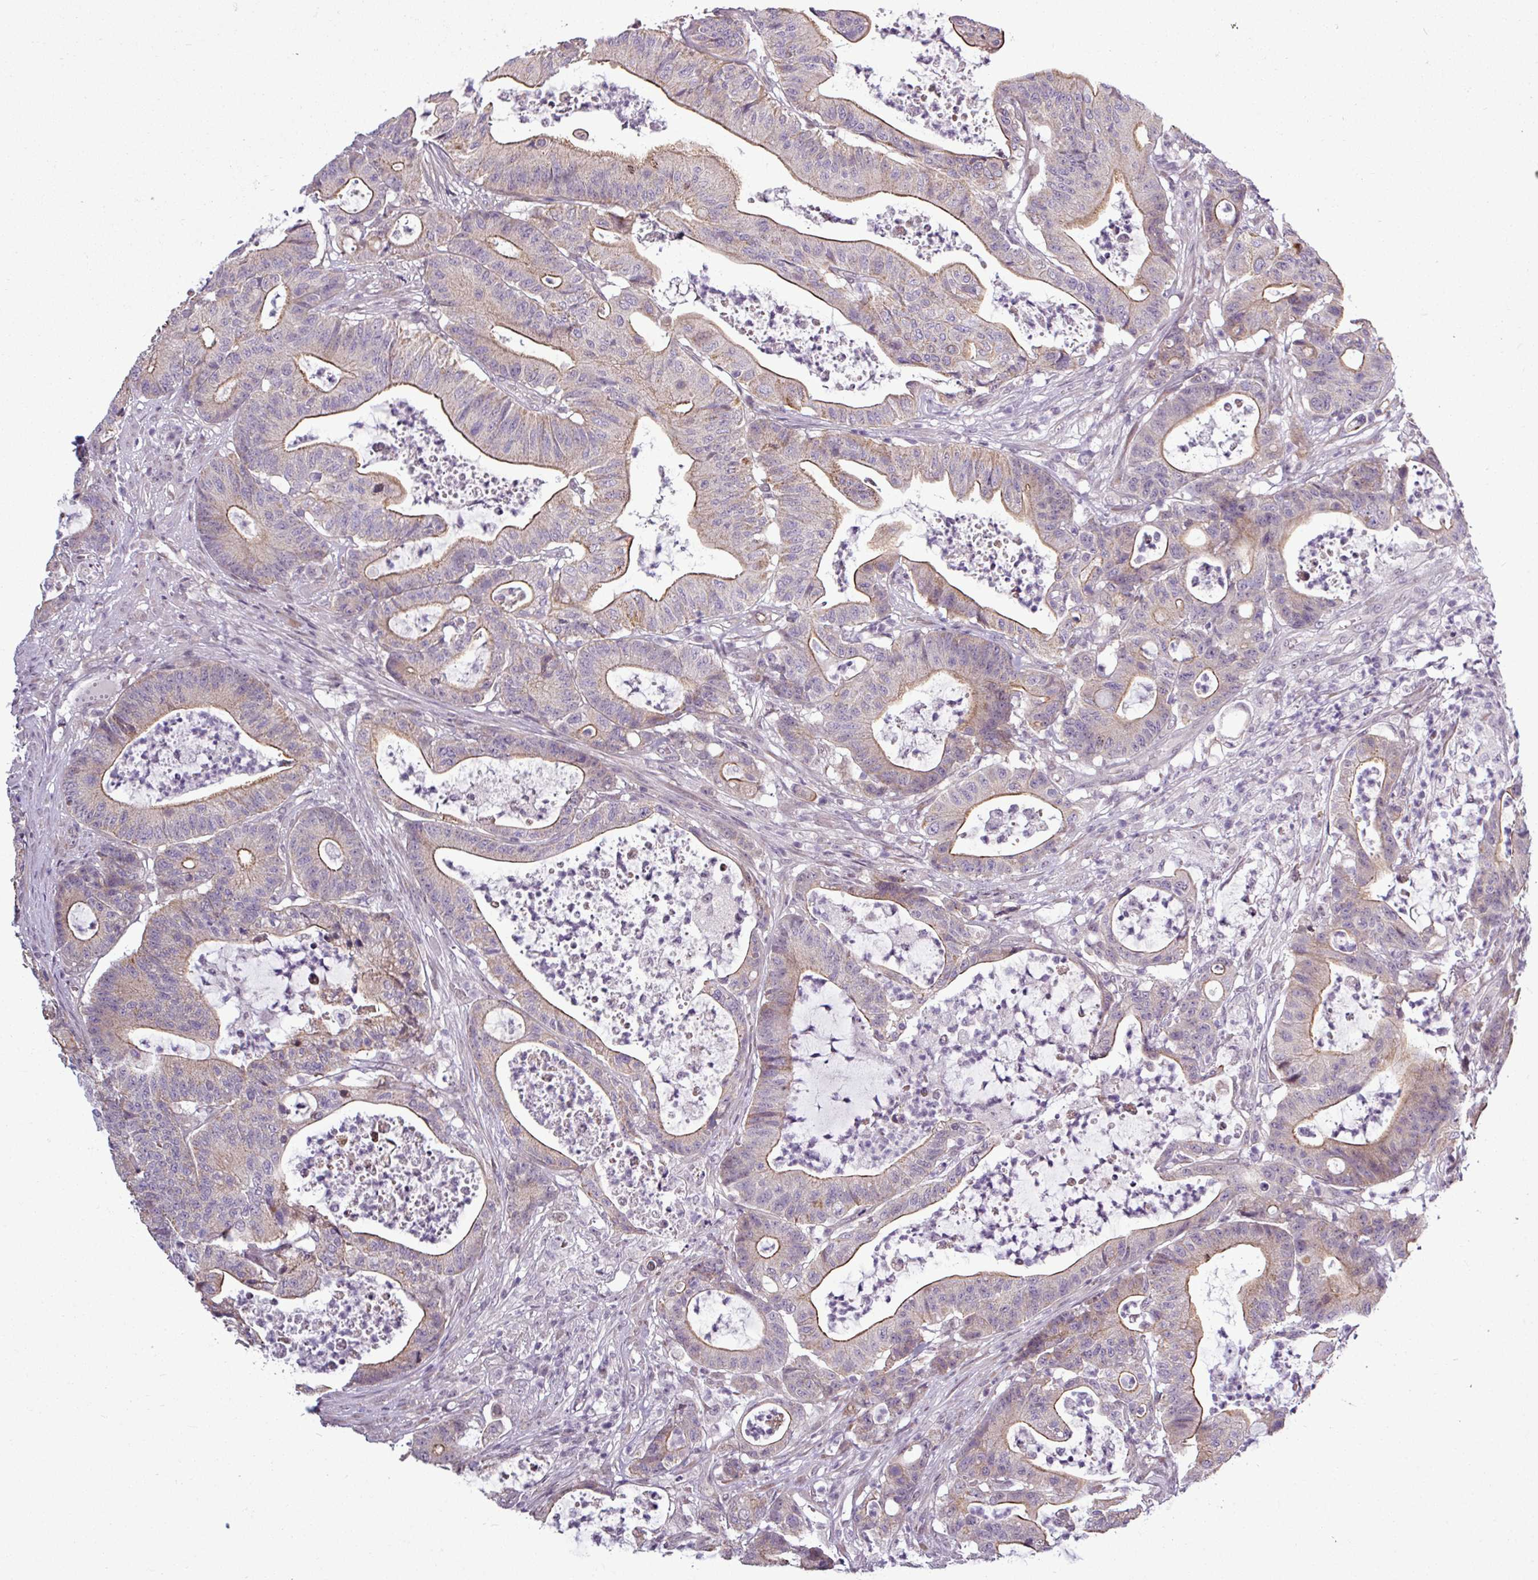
{"staining": {"intensity": "moderate", "quantity": "<25%", "location": "cytoplasmic/membranous"}, "tissue": "colorectal cancer", "cell_type": "Tumor cells", "image_type": "cancer", "snomed": [{"axis": "morphology", "description": "Adenocarcinoma, NOS"}, {"axis": "topography", "description": "Colon"}], "caption": "Colorectal adenocarcinoma was stained to show a protein in brown. There is low levels of moderate cytoplasmic/membranous expression in approximately <25% of tumor cells.", "gene": "GPT2", "patient": {"sex": "female", "age": 84}}